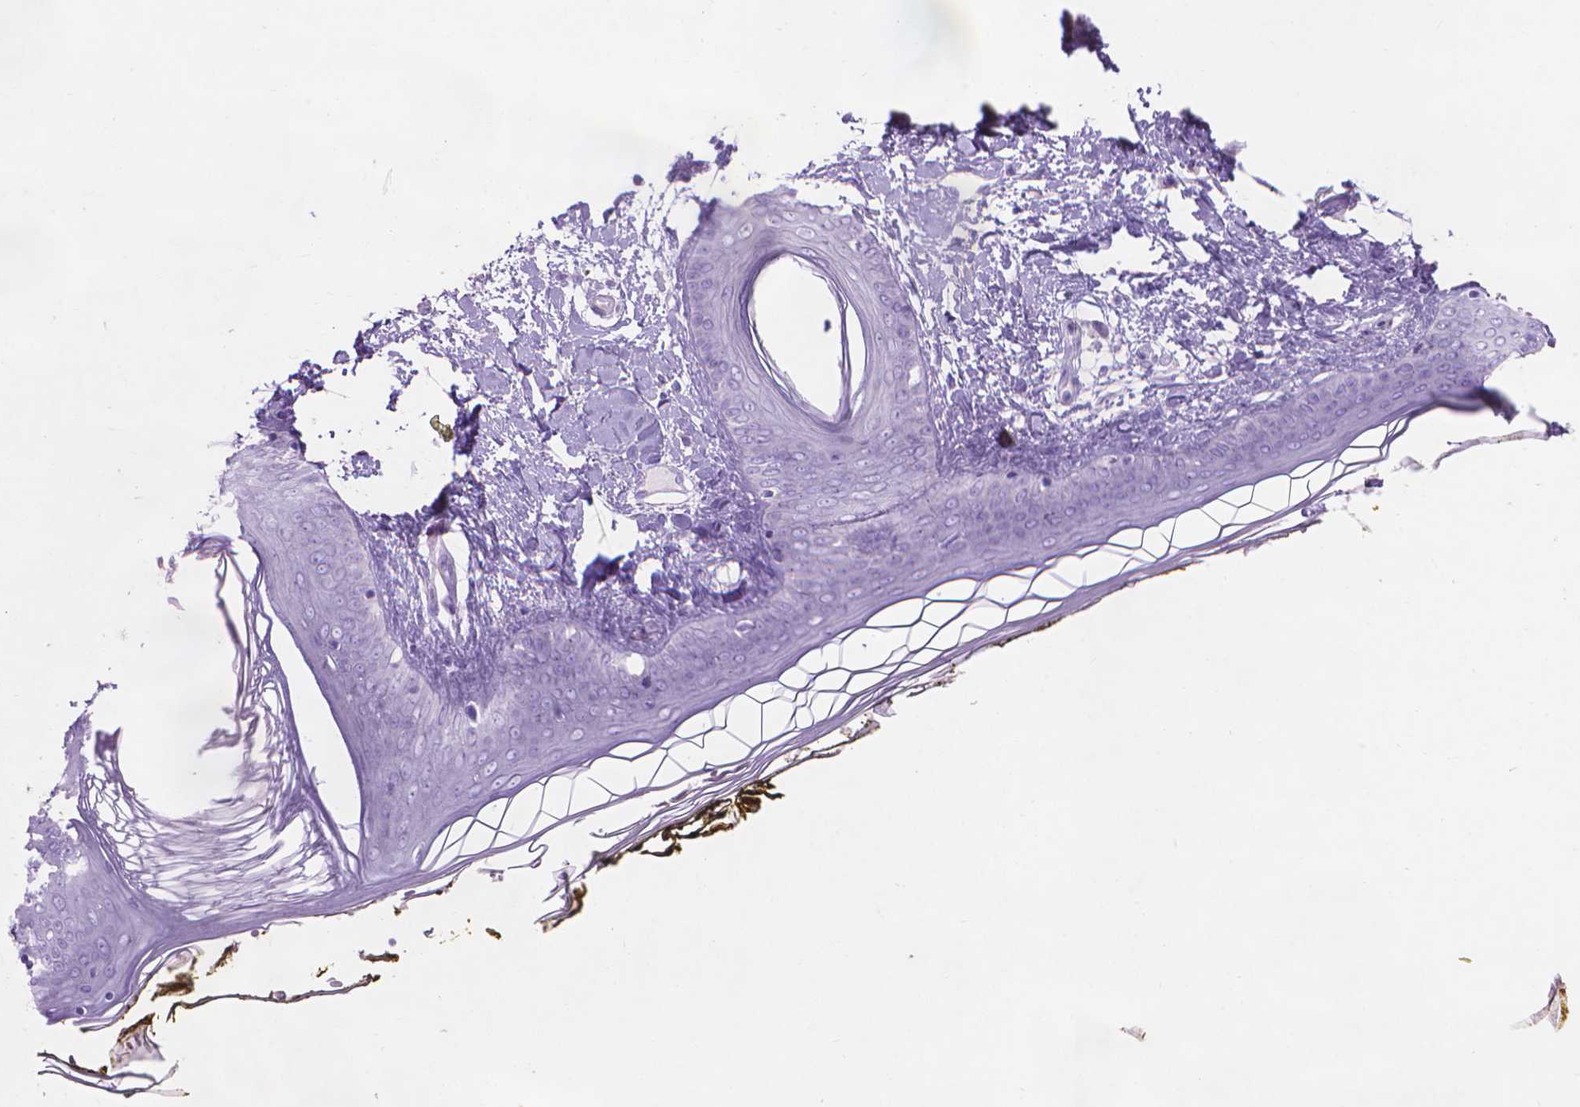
{"staining": {"intensity": "negative", "quantity": "none", "location": "none"}, "tissue": "skin", "cell_type": "Fibroblasts", "image_type": "normal", "snomed": [{"axis": "morphology", "description": "Normal tissue, NOS"}, {"axis": "topography", "description": "Skin"}], "caption": "Micrograph shows no significant protein staining in fibroblasts of normal skin. (DAB IHC with hematoxylin counter stain).", "gene": "AQP10", "patient": {"sex": "female", "age": 34}}